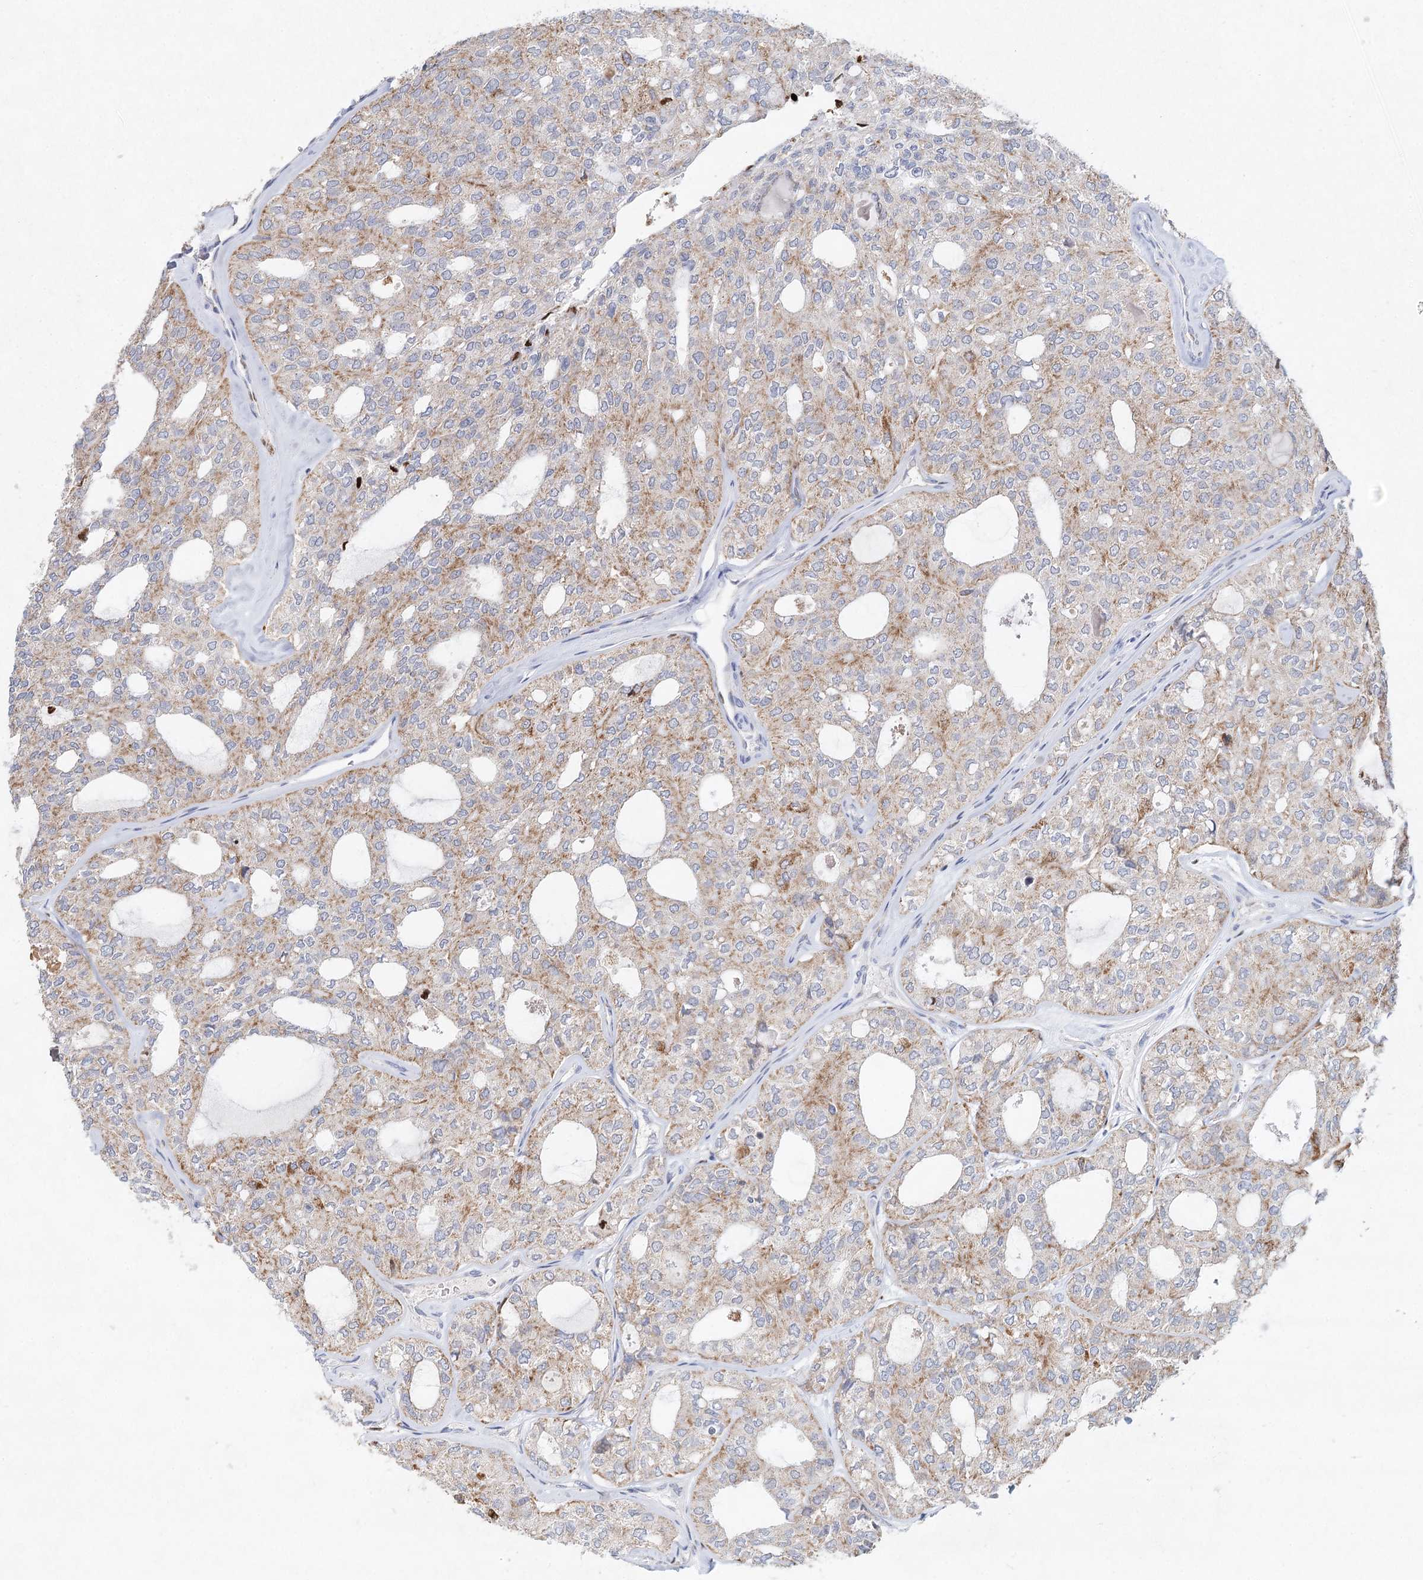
{"staining": {"intensity": "moderate", "quantity": "<25%", "location": "cytoplasmic/membranous"}, "tissue": "thyroid cancer", "cell_type": "Tumor cells", "image_type": "cancer", "snomed": [{"axis": "morphology", "description": "Follicular adenoma carcinoma, NOS"}, {"axis": "topography", "description": "Thyroid gland"}], "caption": "An immunohistochemistry image of neoplastic tissue is shown. Protein staining in brown highlights moderate cytoplasmic/membranous positivity in follicular adenoma carcinoma (thyroid) within tumor cells.", "gene": "XPO6", "patient": {"sex": "male", "age": 75}}